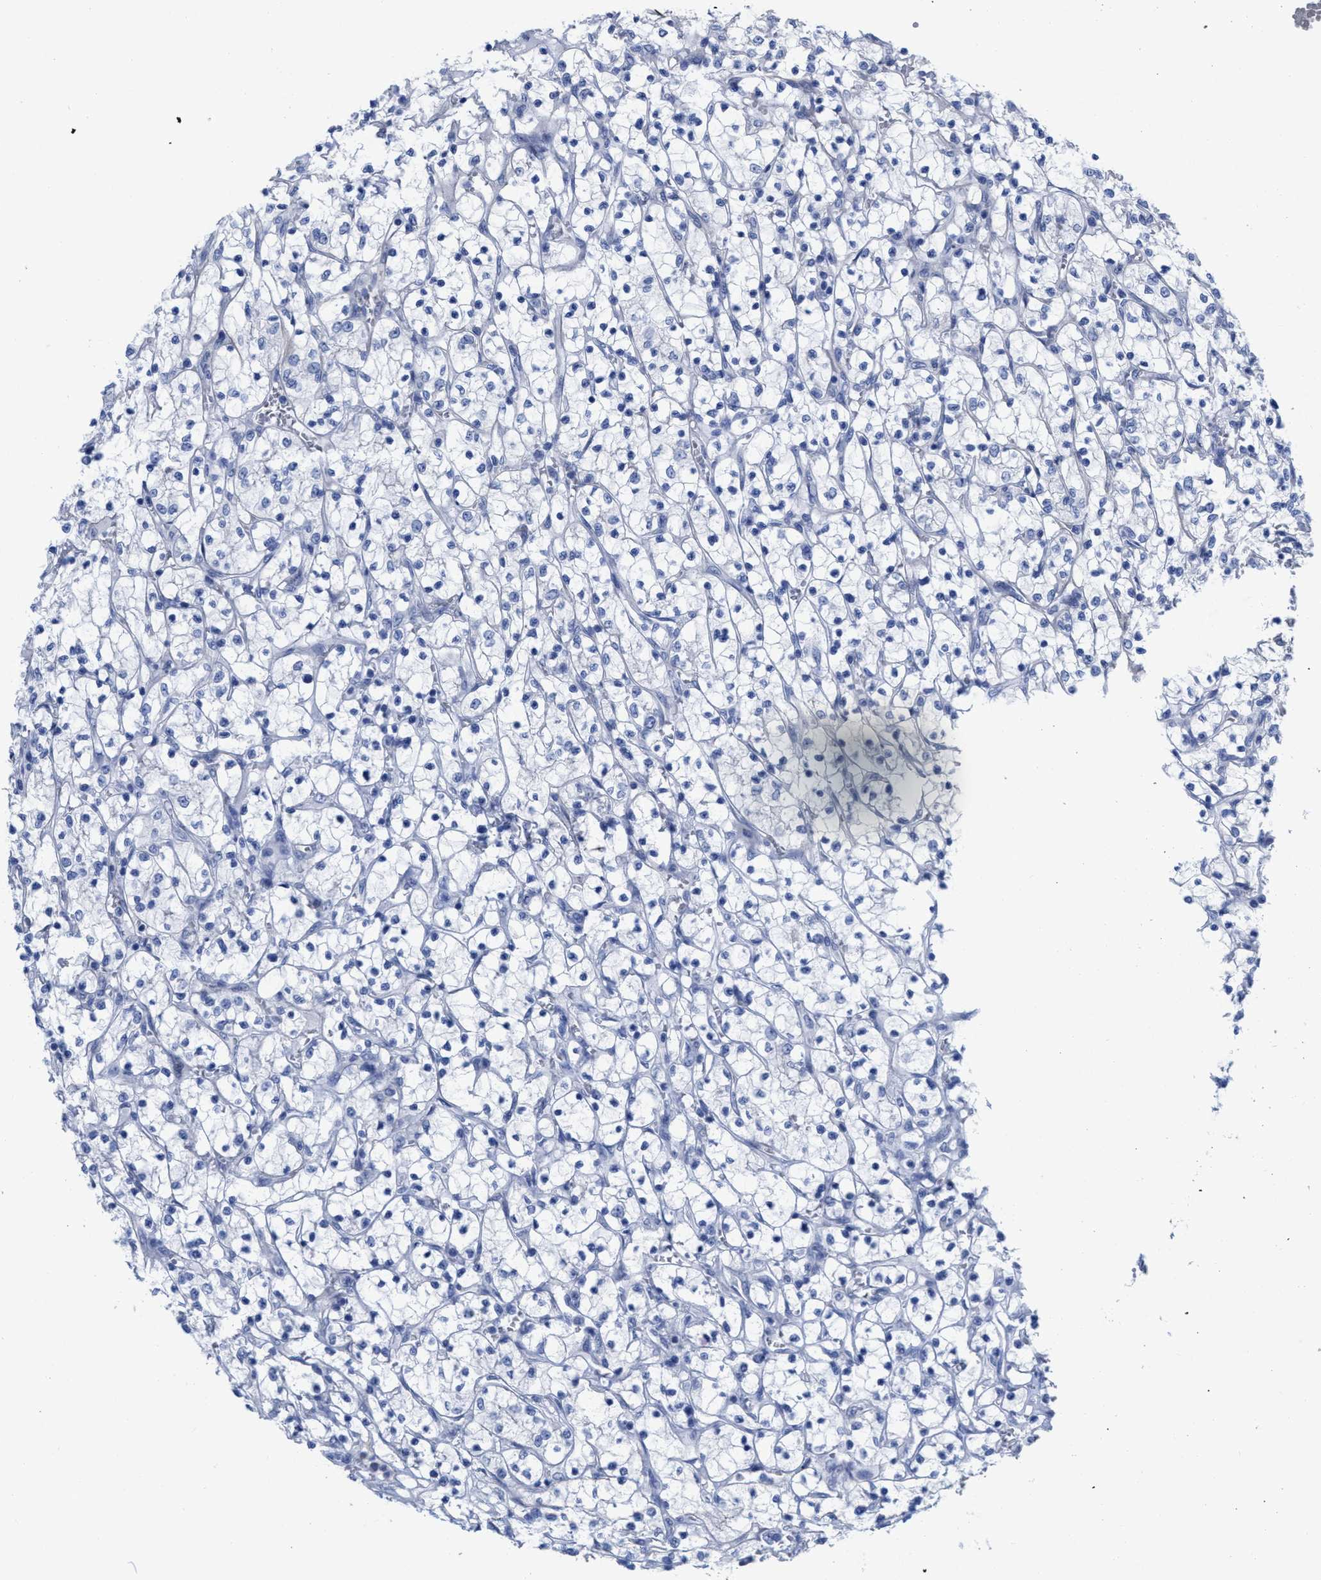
{"staining": {"intensity": "negative", "quantity": "none", "location": "none"}, "tissue": "renal cancer", "cell_type": "Tumor cells", "image_type": "cancer", "snomed": [{"axis": "morphology", "description": "Adenocarcinoma, NOS"}, {"axis": "topography", "description": "Kidney"}], "caption": "Immunohistochemistry (IHC) photomicrograph of human adenocarcinoma (renal) stained for a protein (brown), which demonstrates no expression in tumor cells.", "gene": "ACKR1", "patient": {"sex": "female", "age": 69}}